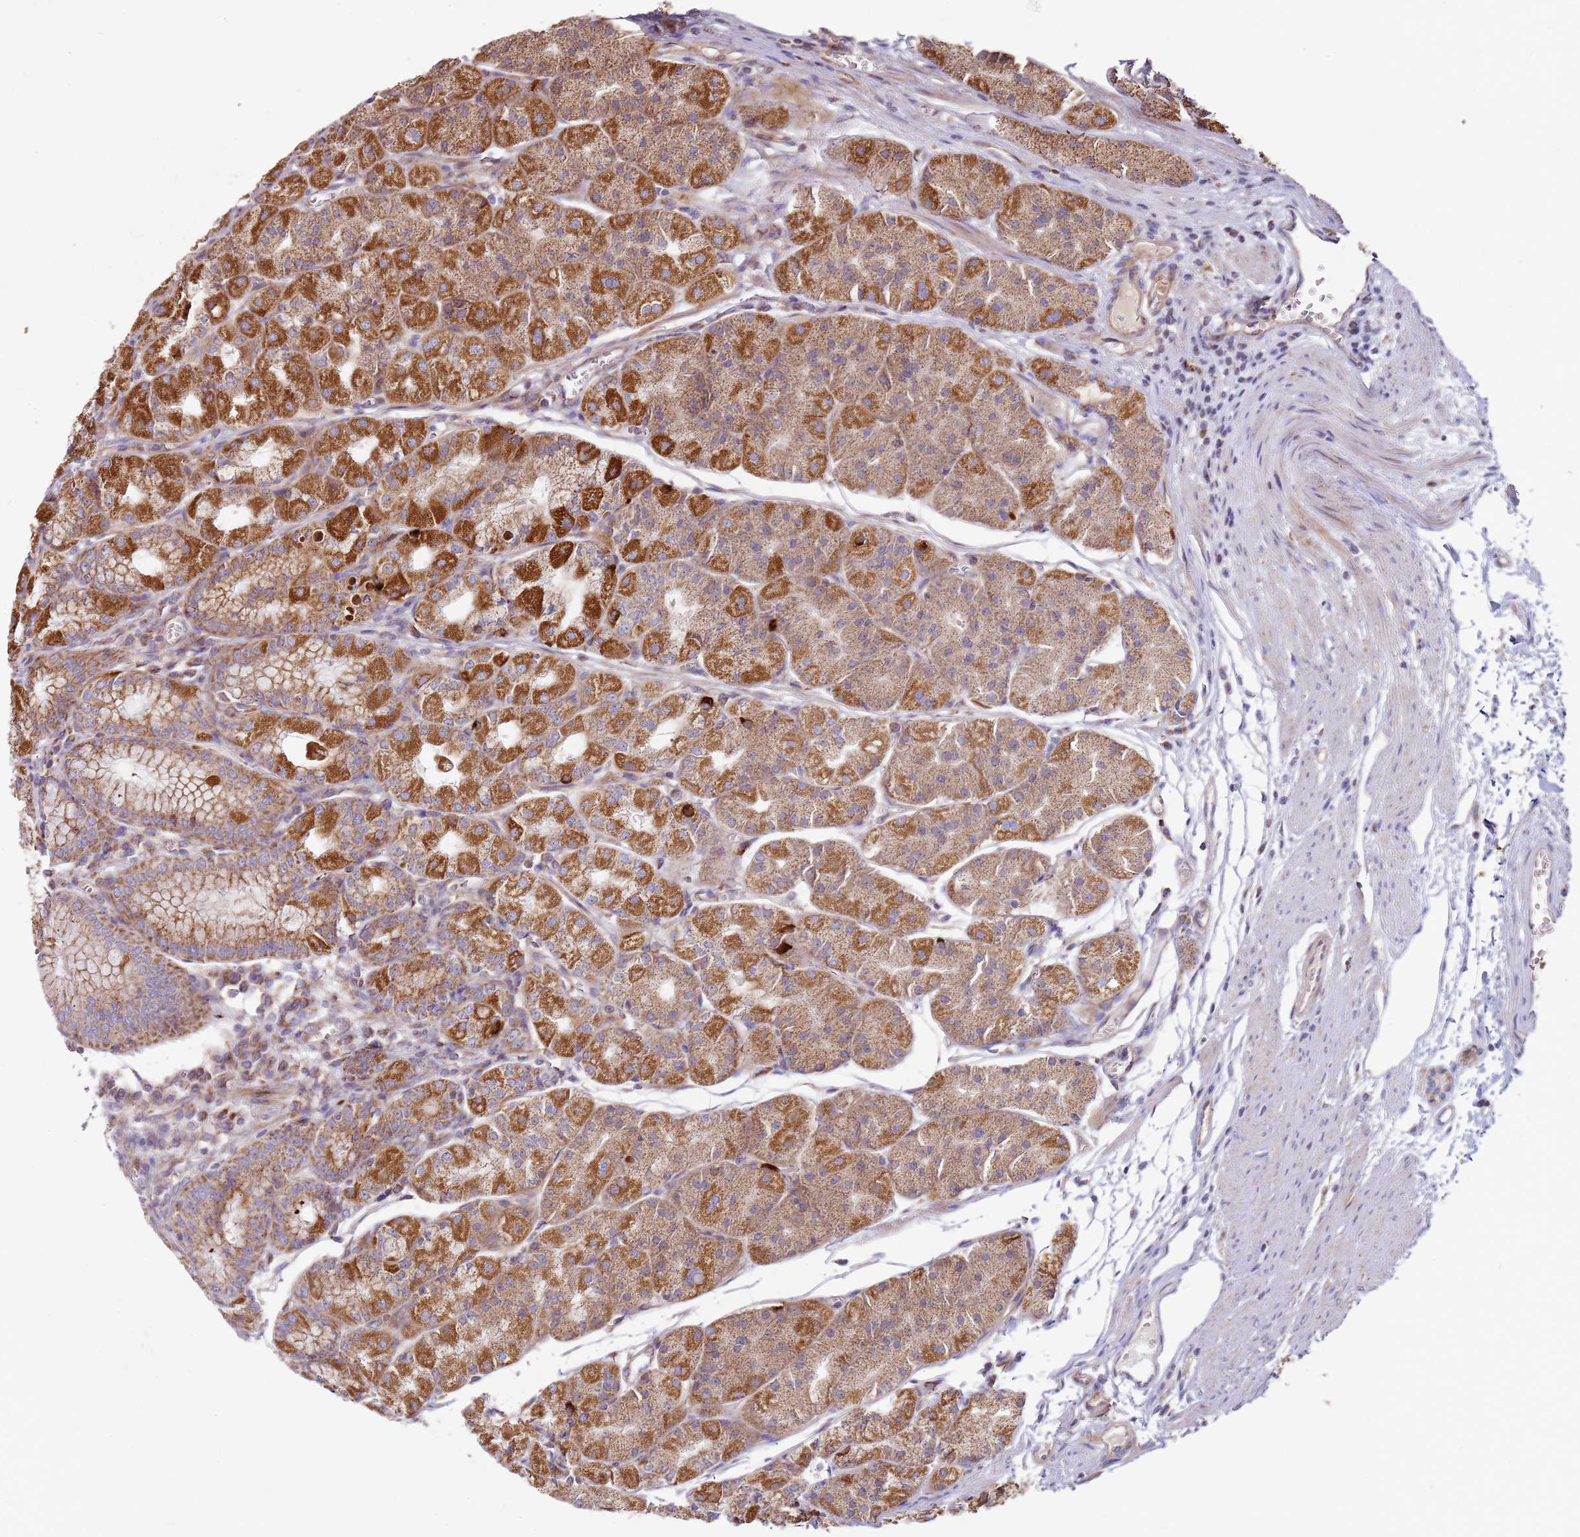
{"staining": {"intensity": "moderate", "quantity": "25%-75%", "location": "cytoplasmic/membranous"}, "tissue": "stomach", "cell_type": "Glandular cells", "image_type": "normal", "snomed": [{"axis": "morphology", "description": "Normal tissue, NOS"}, {"axis": "topography", "description": "Stomach"}], "caption": "A brown stain highlights moderate cytoplasmic/membranous staining of a protein in glandular cells of benign stomach.", "gene": "ALS2", "patient": {"sex": "male", "age": 55}}